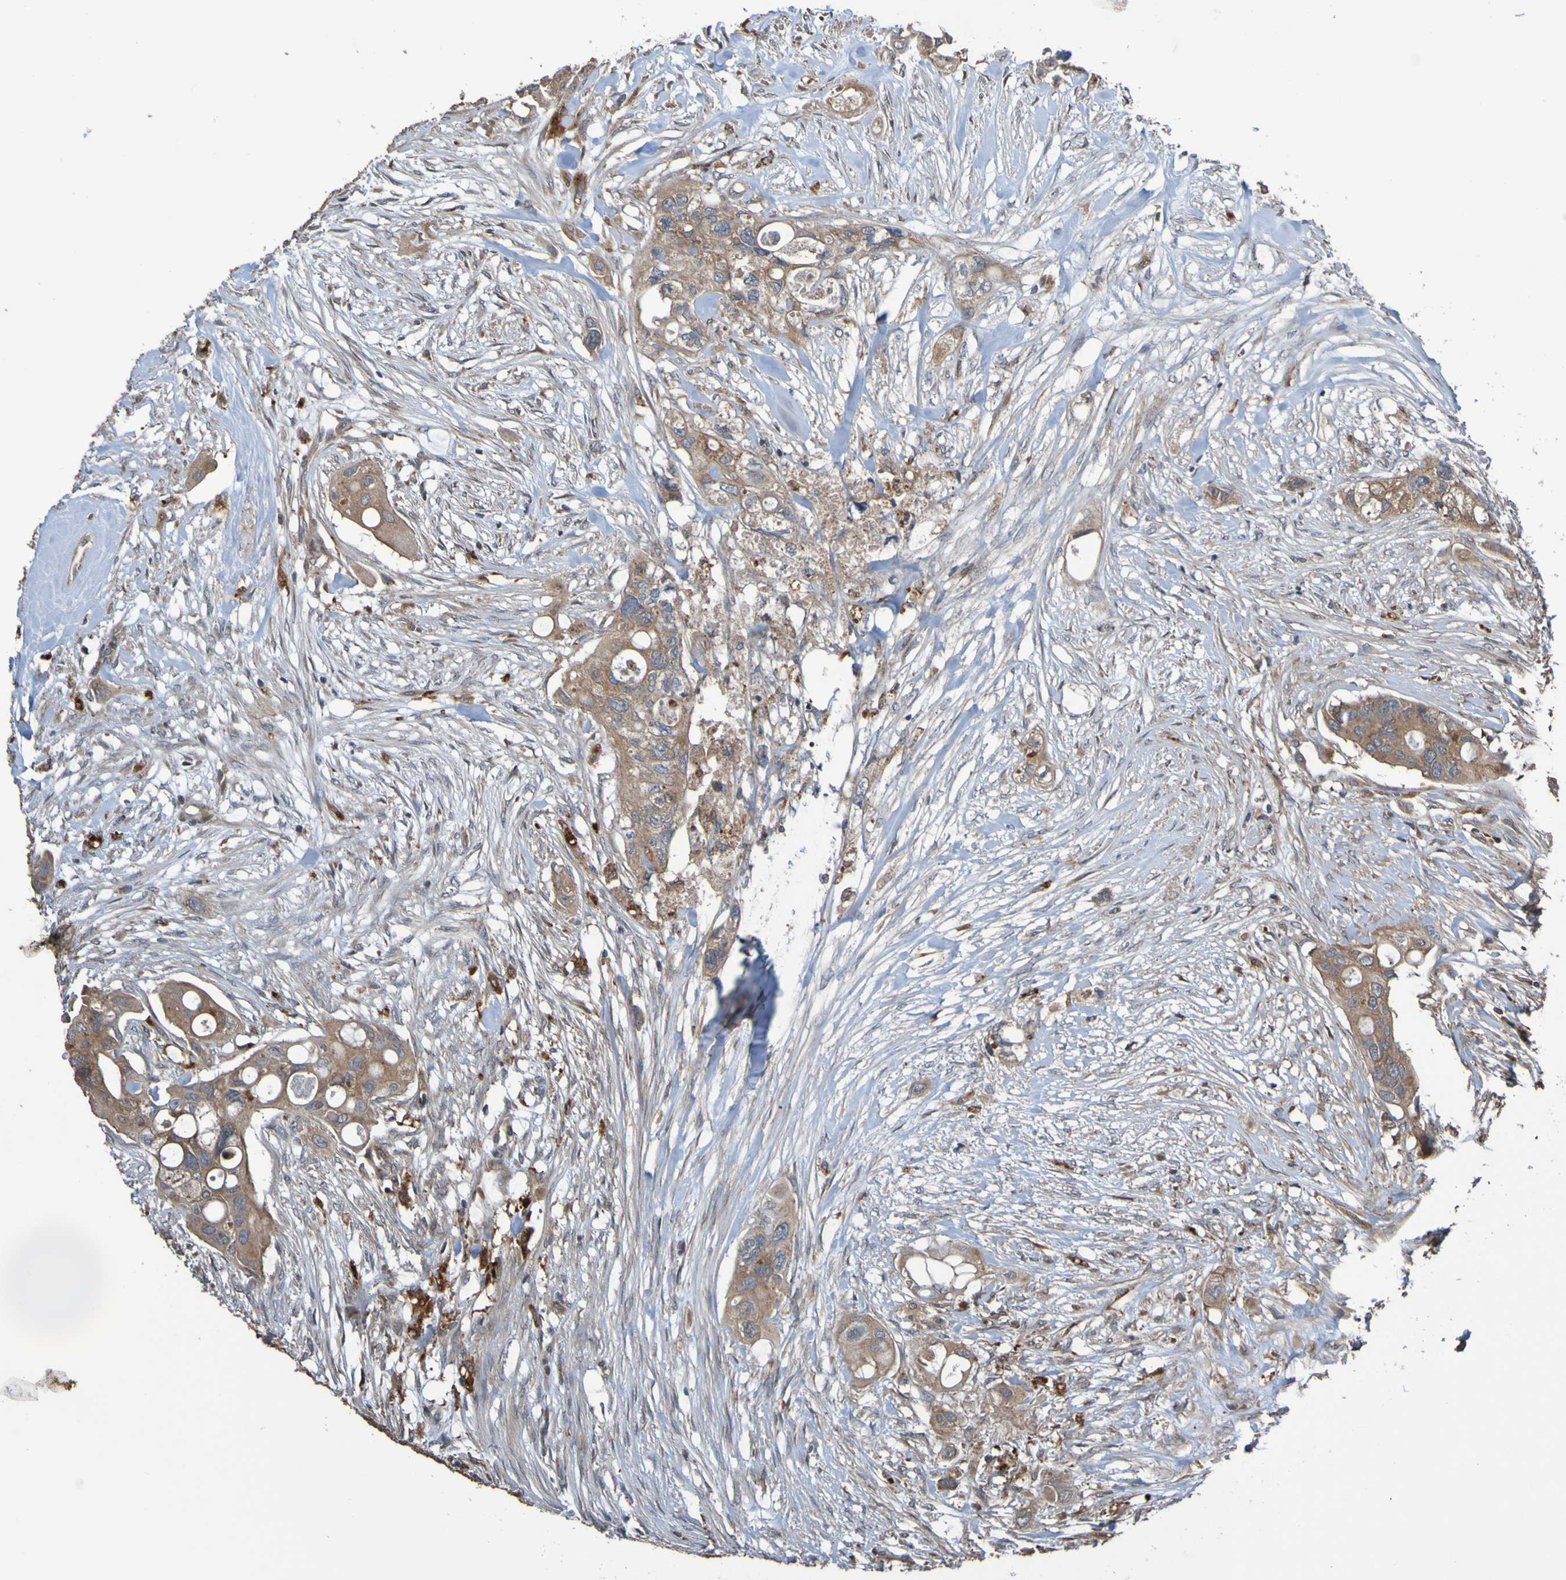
{"staining": {"intensity": "moderate", "quantity": ">75%", "location": "cytoplasmic/membranous"}, "tissue": "colorectal cancer", "cell_type": "Tumor cells", "image_type": "cancer", "snomed": [{"axis": "morphology", "description": "Adenocarcinoma, NOS"}, {"axis": "topography", "description": "Colon"}], "caption": "Protein staining of colorectal cancer (adenocarcinoma) tissue demonstrates moderate cytoplasmic/membranous staining in about >75% of tumor cells.", "gene": "UCN", "patient": {"sex": "female", "age": 57}}